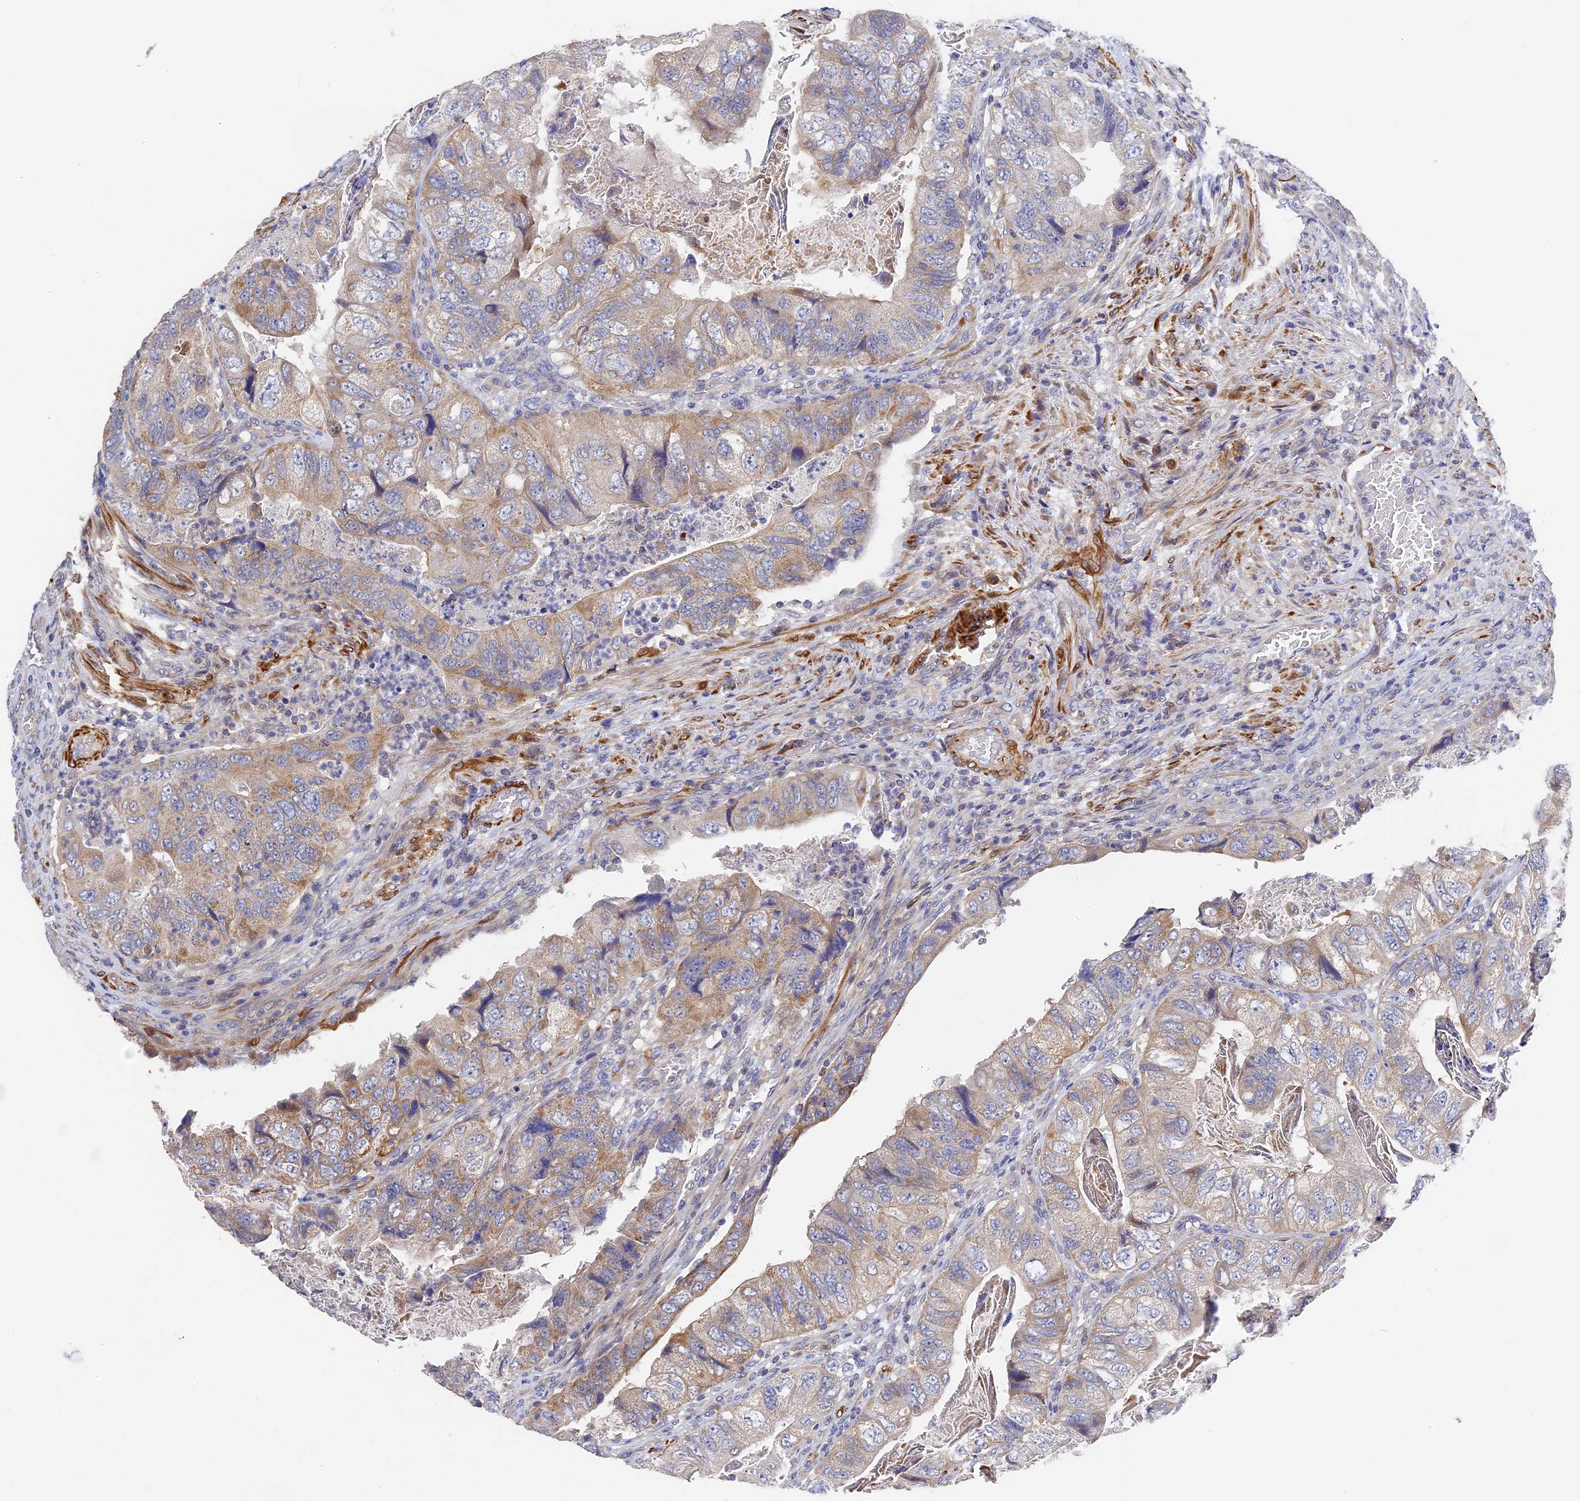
{"staining": {"intensity": "moderate", "quantity": "25%-75%", "location": "cytoplasmic/membranous"}, "tissue": "colorectal cancer", "cell_type": "Tumor cells", "image_type": "cancer", "snomed": [{"axis": "morphology", "description": "Adenocarcinoma, NOS"}, {"axis": "topography", "description": "Rectum"}], "caption": "IHC histopathology image of neoplastic tissue: human colorectal cancer stained using immunohistochemistry displays medium levels of moderate protein expression localized specifically in the cytoplasmic/membranous of tumor cells, appearing as a cytoplasmic/membranous brown color.", "gene": "CCDC113", "patient": {"sex": "male", "age": 63}}